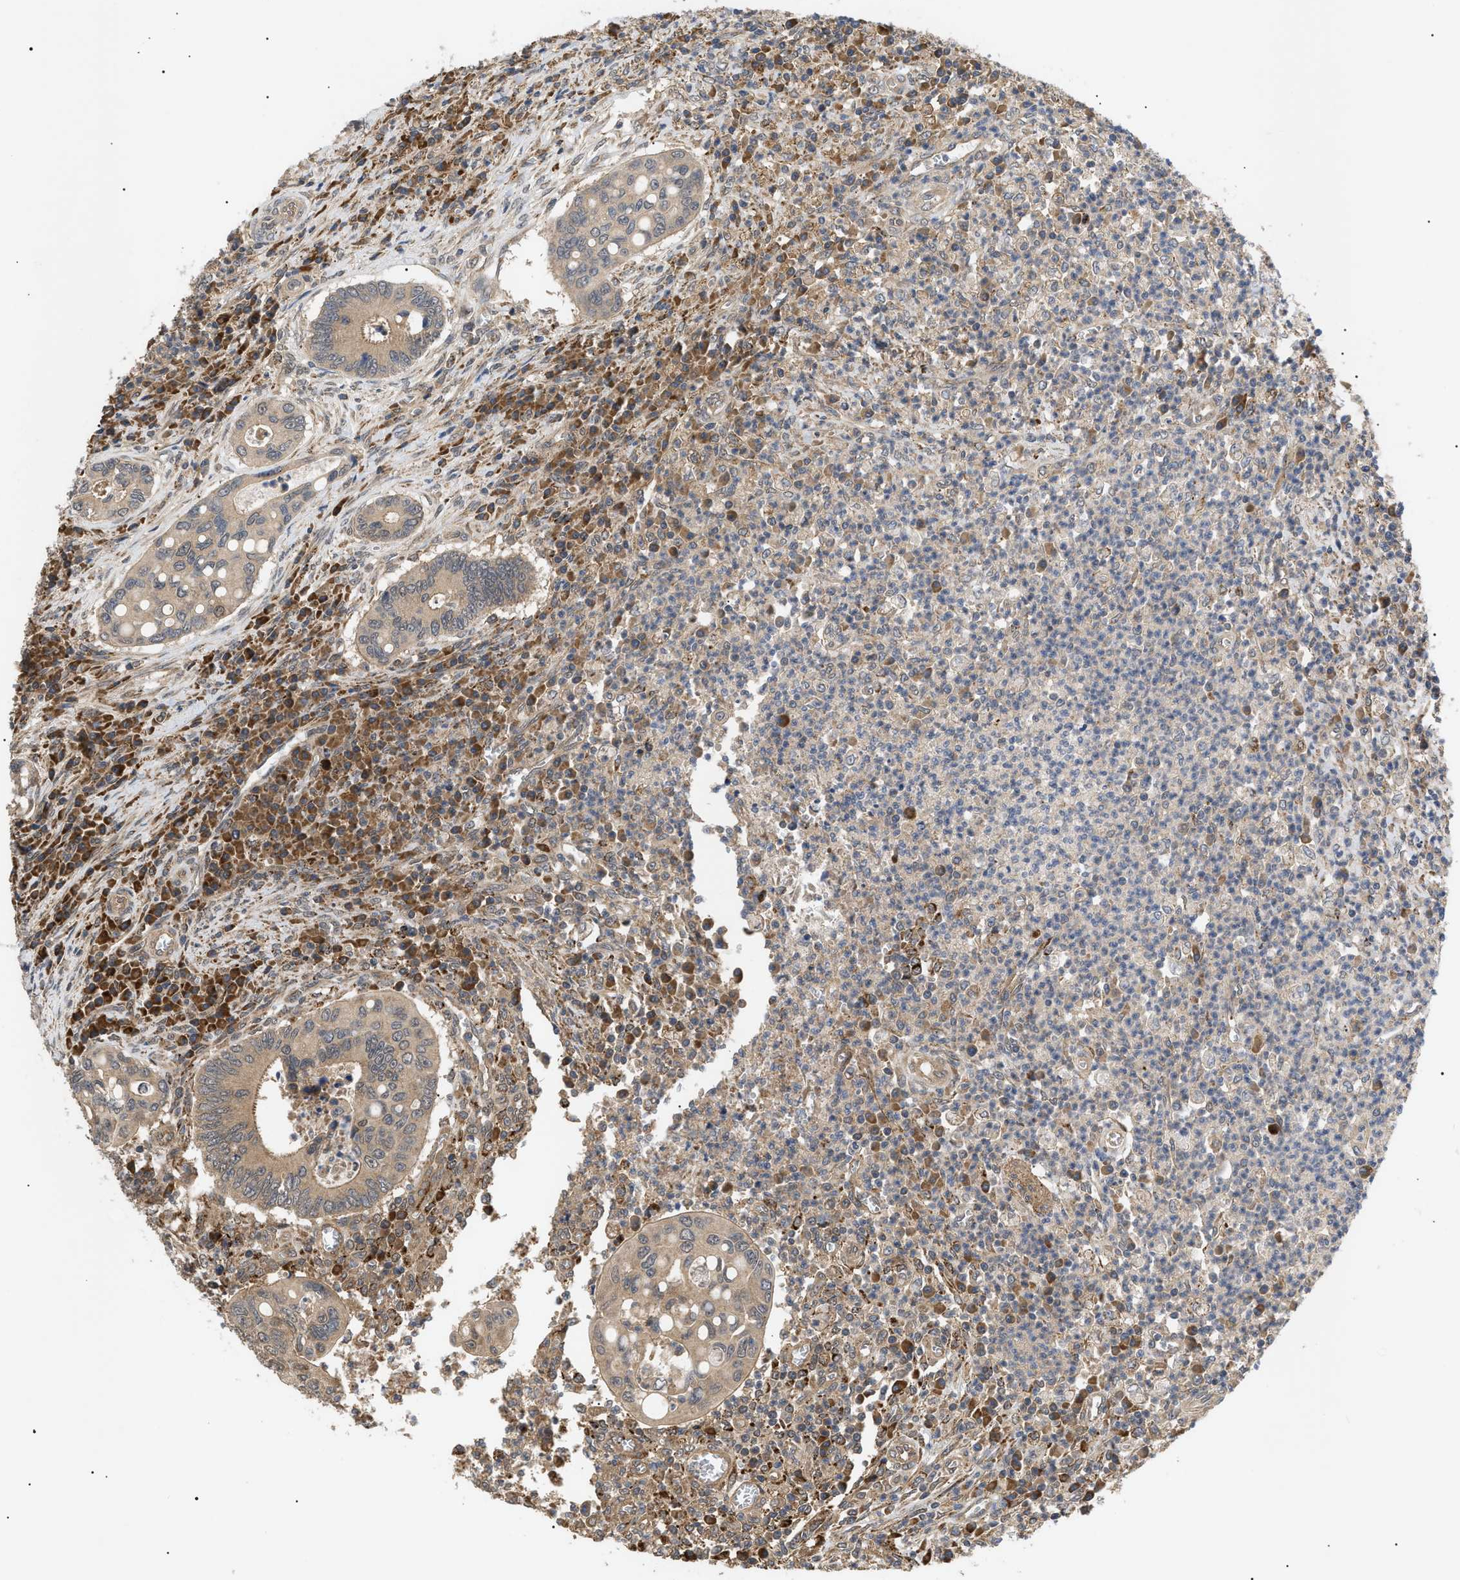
{"staining": {"intensity": "weak", "quantity": ">75%", "location": "cytoplasmic/membranous"}, "tissue": "colorectal cancer", "cell_type": "Tumor cells", "image_type": "cancer", "snomed": [{"axis": "morphology", "description": "Inflammation, NOS"}, {"axis": "morphology", "description": "Adenocarcinoma, NOS"}, {"axis": "topography", "description": "Colon"}], "caption": "Brown immunohistochemical staining in colorectal cancer demonstrates weak cytoplasmic/membranous expression in approximately >75% of tumor cells.", "gene": "ASTL", "patient": {"sex": "male", "age": 72}}